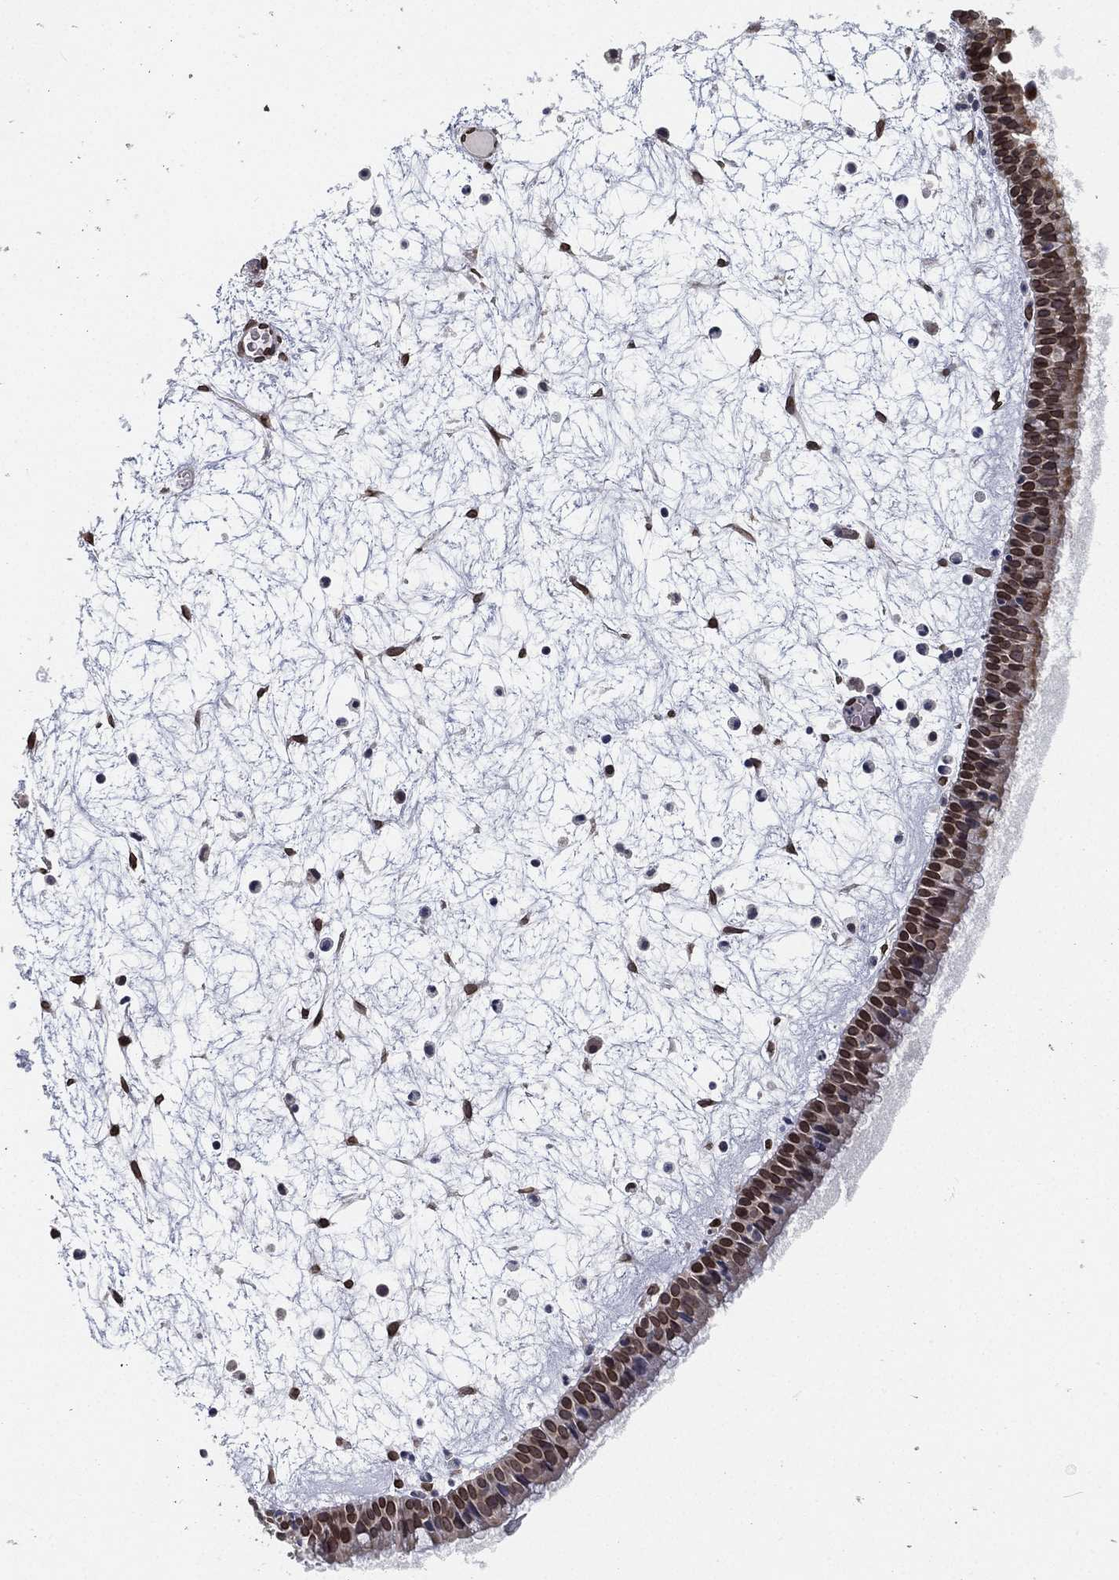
{"staining": {"intensity": "strong", "quantity": ">75%", "location": "cytoplasmic/membranous,nuclear"}, "tissue": "nasopharynx", "cell_type": "Respiratory epithelial cells", "image_type": "normal", "snomed": [{"axis": "morphology", "description": "Normal tissue, NOS"}, {"axis": "topography", "description": "Nasopharynx"}], "caption": "High-power microscopy captured an IHC photomicrograph of benign nasopharynx, revealing strong cytoplasmic/membranous,nuclear staining in approximately >75% of respiratory epithelial cells.", "gene": "PALB2", "patient": {"sex": "male", "age": 58}}